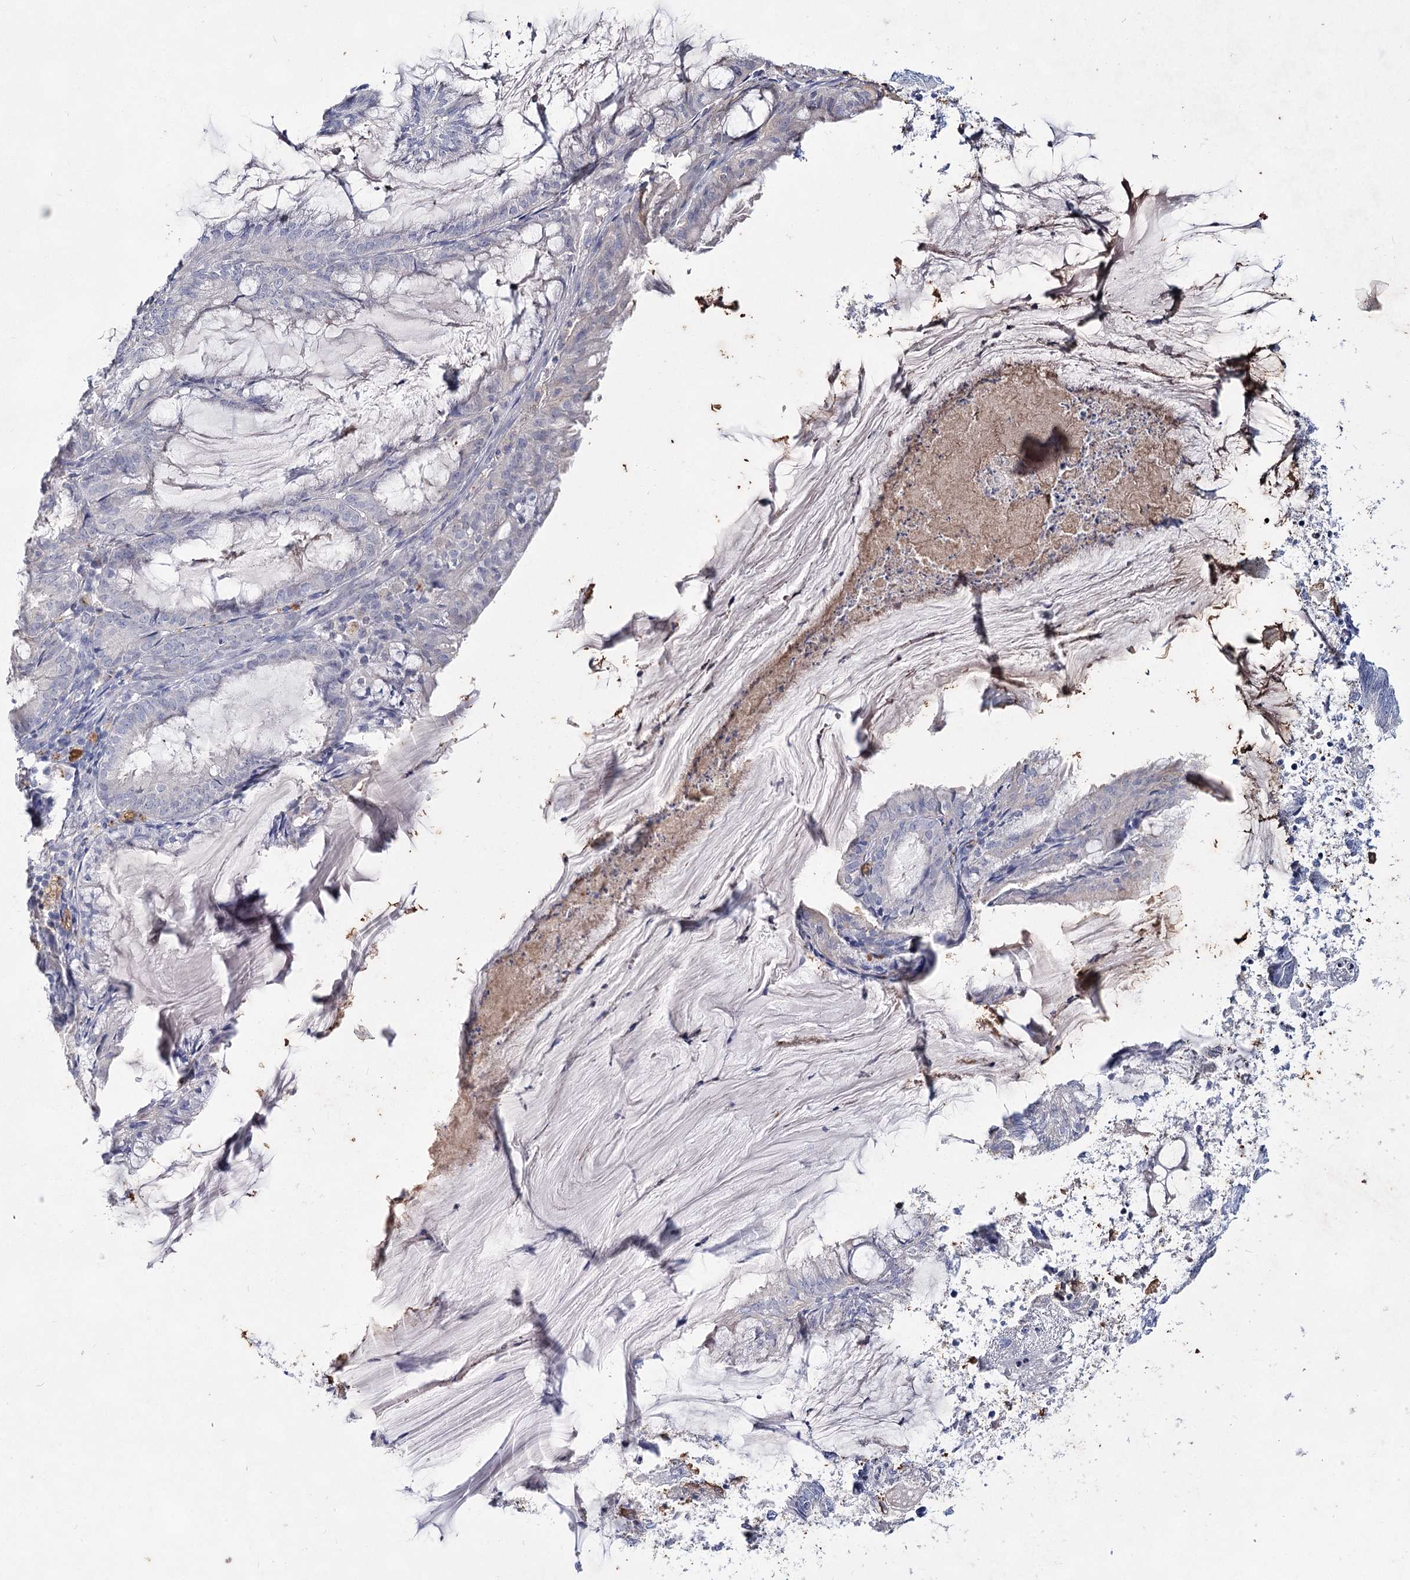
{"staining": {"intensity": "negative", "quantity": "none", "location": "none"}, "tissue": "endometrial cancer", "cell_type": "Tumor cells", "image_type": "cancer", "snomed": [{"axis": "morphology", "description": "Adenocarcinoma, NOS"}, {"axis": "topography", "description": "Endometrium"}], "caption": "This image is of adenocarcinoma (endometrial) stained with immunohistochemistry to label a protein in brown with the nuclei are counter-stained blue. There is no expression in tumor cells.", "gene": "CCDC73", "patient": {"sex": "female", "age": 86}}